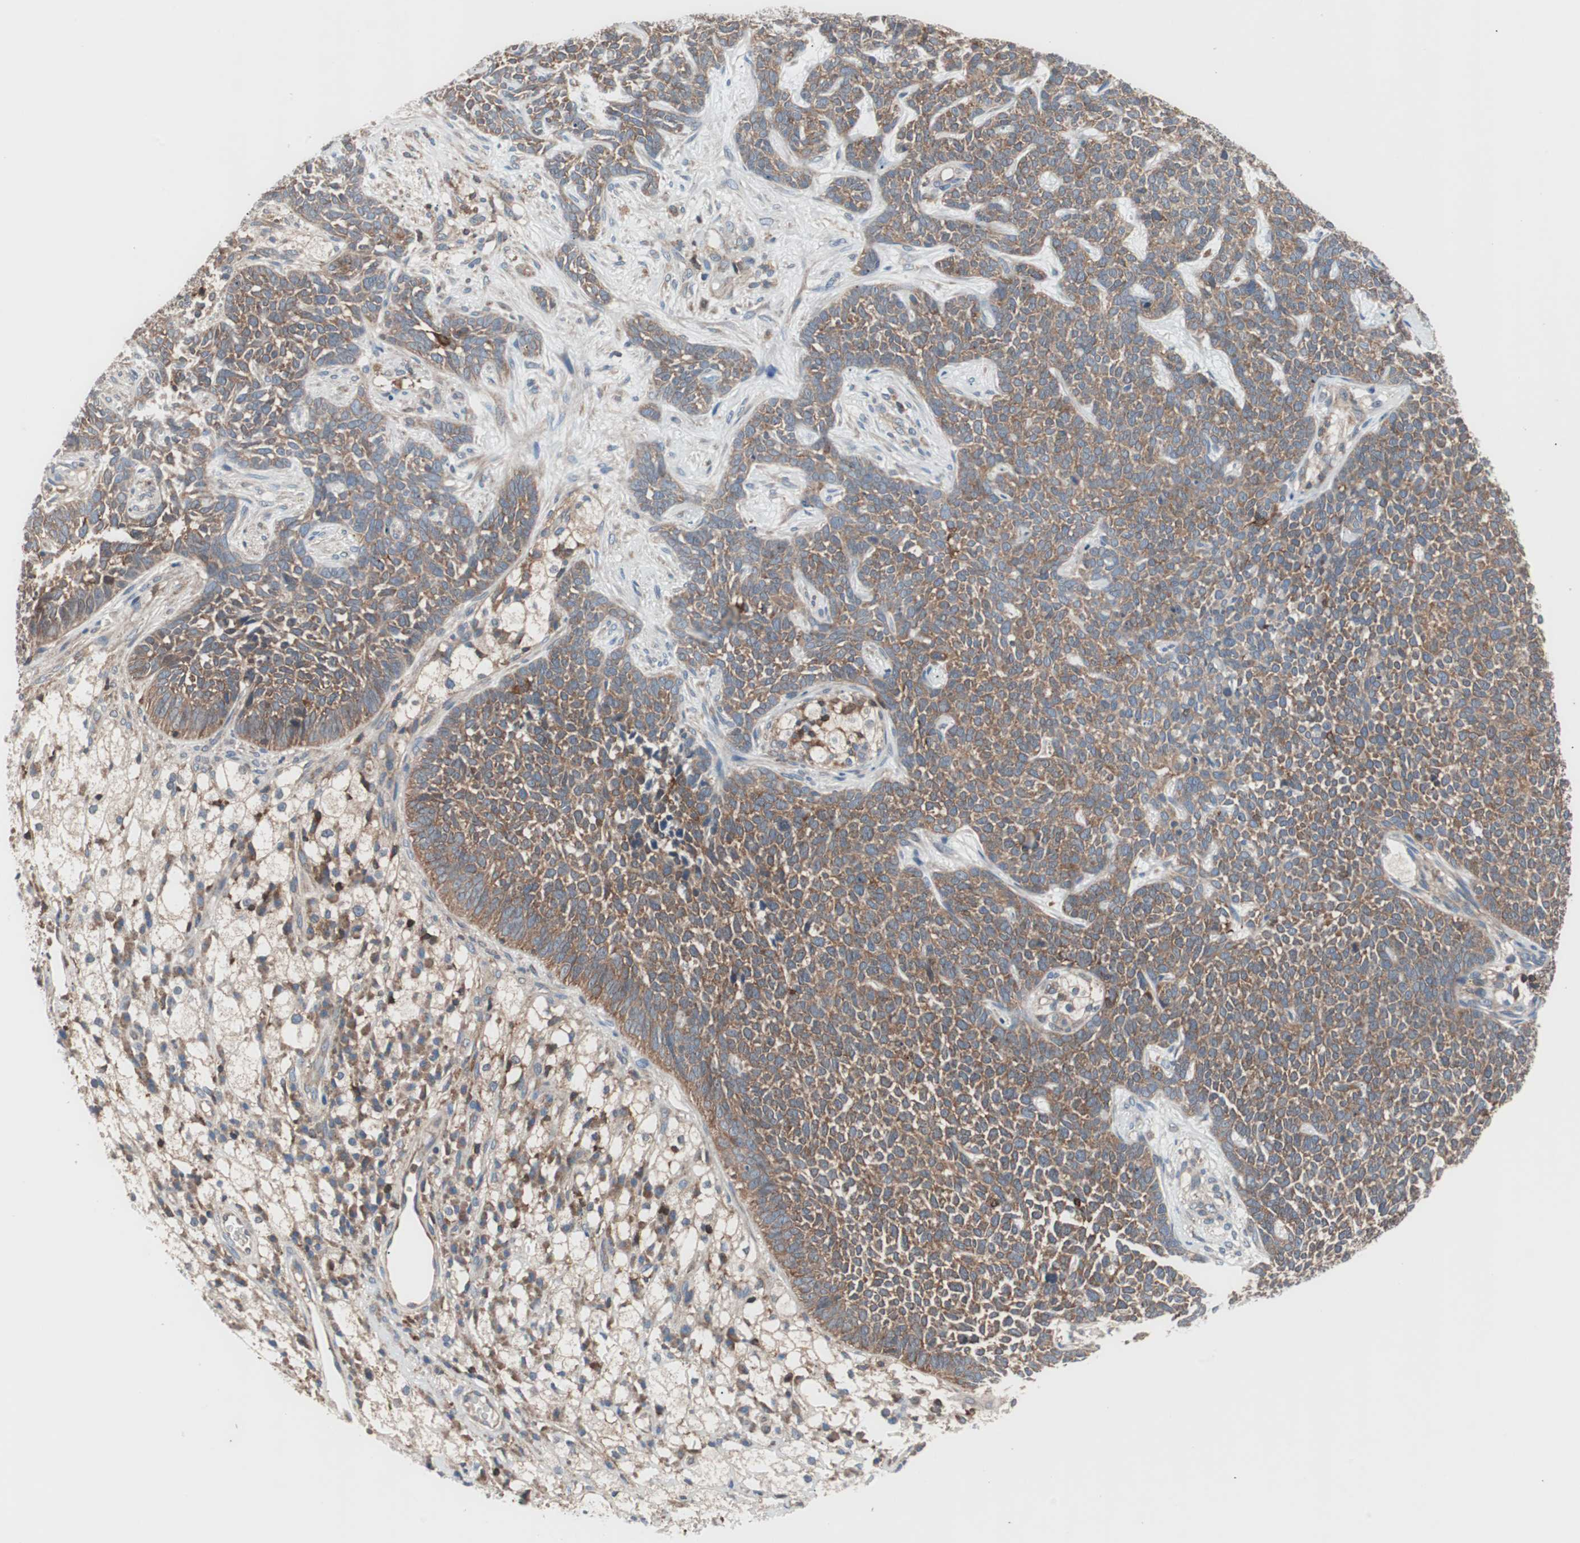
{"staining": {"intensity": "moderate", "quantity": ">75%", "location": "cytoplasmic/membranous"}, "tissue": "skin cancer", "cell_type": "Tumor cells", "image_type": "cancer", "snomed": [{"axis": "morphology", "description": "Basal cell carcinoma"}, {"axis": "topography", "description": "Skin"}], "caption": "A photomicrograph of human skin cancer (basal cell carcinoma) stained for a protein displays moderate cytoplasmic/membranous brown staining in tumor cells. The staining was performed using DAB (3,3'-diaminobenzidine), with brown indicating positive protein expression. Nuclei are stained blue with hematoxylin.", "gene": "PIK3R1", "patient": {"sex": "female", "age": 84}}